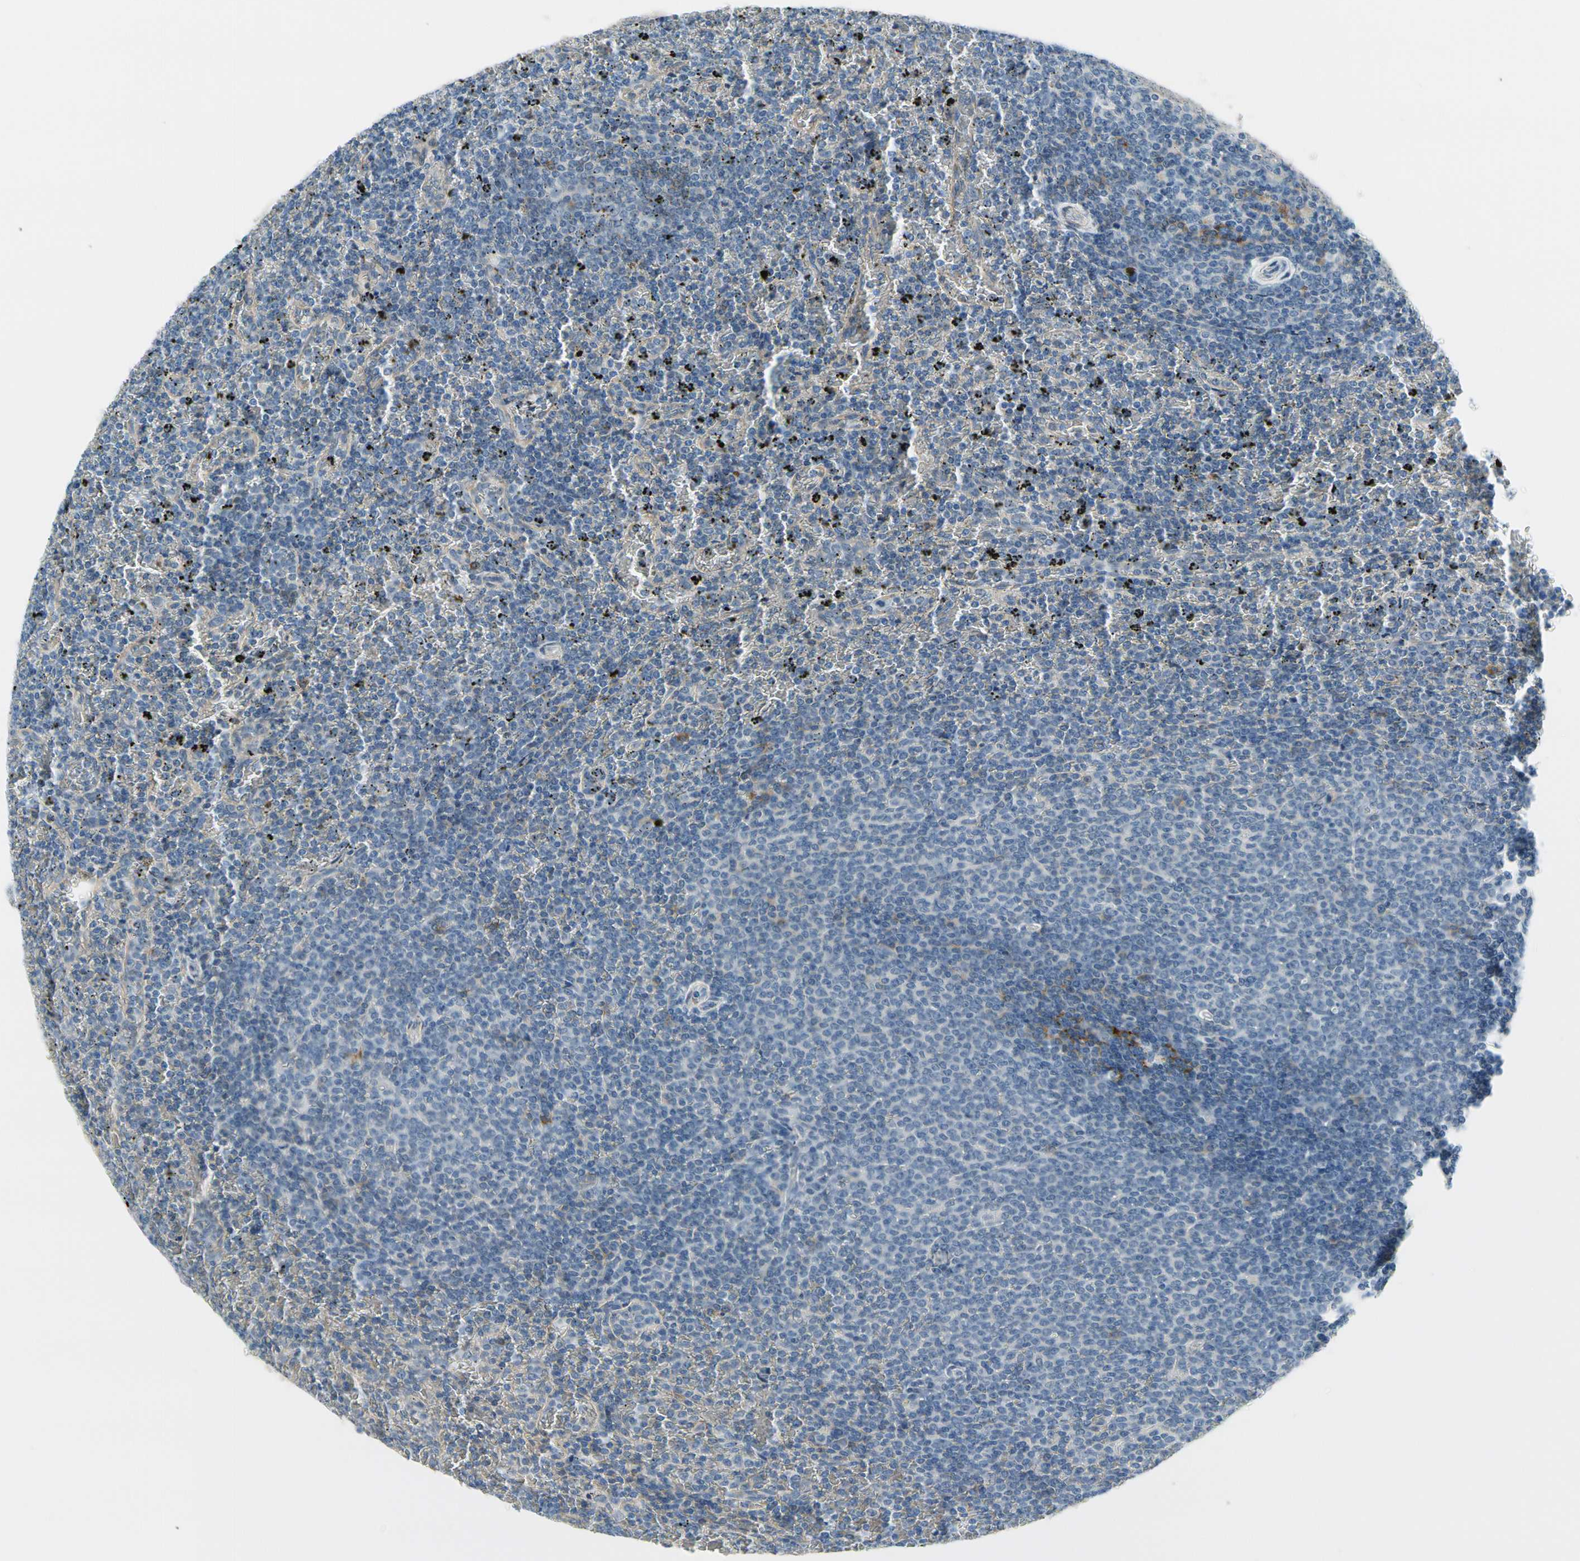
{"staining": {"intensity": "negative", "quantity": "none", "location": "none"}, "tissue": "lymphoma", "cell_type": "Tumor cells", "image_type": "cancer", "snomed": [{"axis": "morphology", "description": "Malignant lymphoma, non-Hodgkin's type, Low grade"}, {"axis": "topography", "description": "Spleen"}], "caption": "A photomicrograph of lymphoma stained for a protein demonstrates no brown staining in tumor cells.", "gene": "FCER2", "patient": {"sex": "female", "age": 77}}